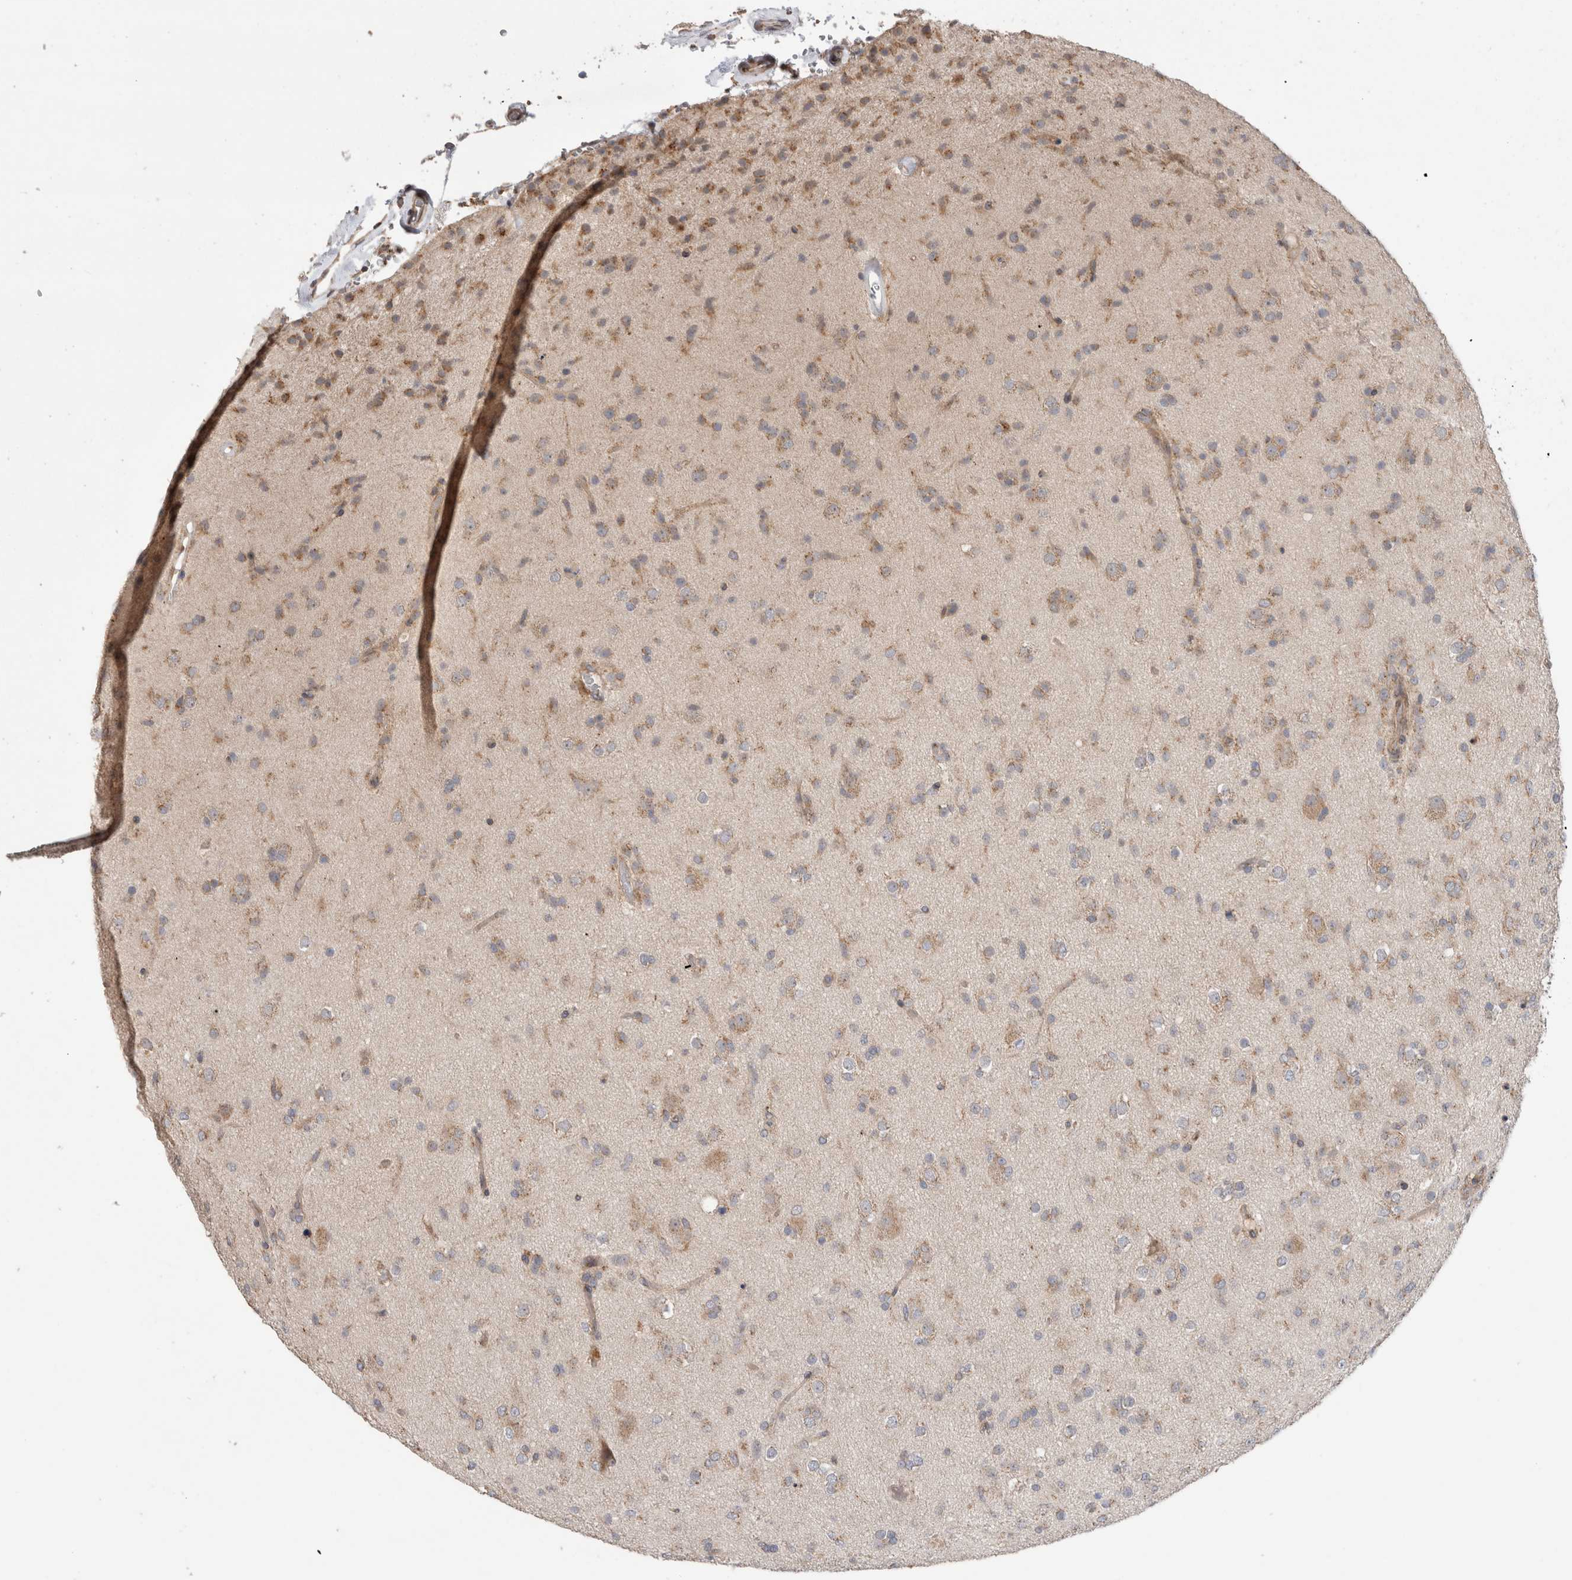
{"staining": {"intensity": "moderate", "quantity": "25%-75%", "location": "cytoplasmic/membranous"}, "tissue": "glioma", "cell_type": "Tumor cells", "image_type": "cancer", "snomed": [{"axis": "morphology", "description": "Glioma, malignant, Low grade"}, {"axis": "topography", "description": "Brain"}], "caption": "The photomicrograph demonstrates immunohistochemical staining of glioma. There is moderate cytoplasmic/membranous positivity is seen in approximately 25%-75% of tumor cells.", "gene": "TRIM5", "patient": {"sex": "male", "age": 65}}